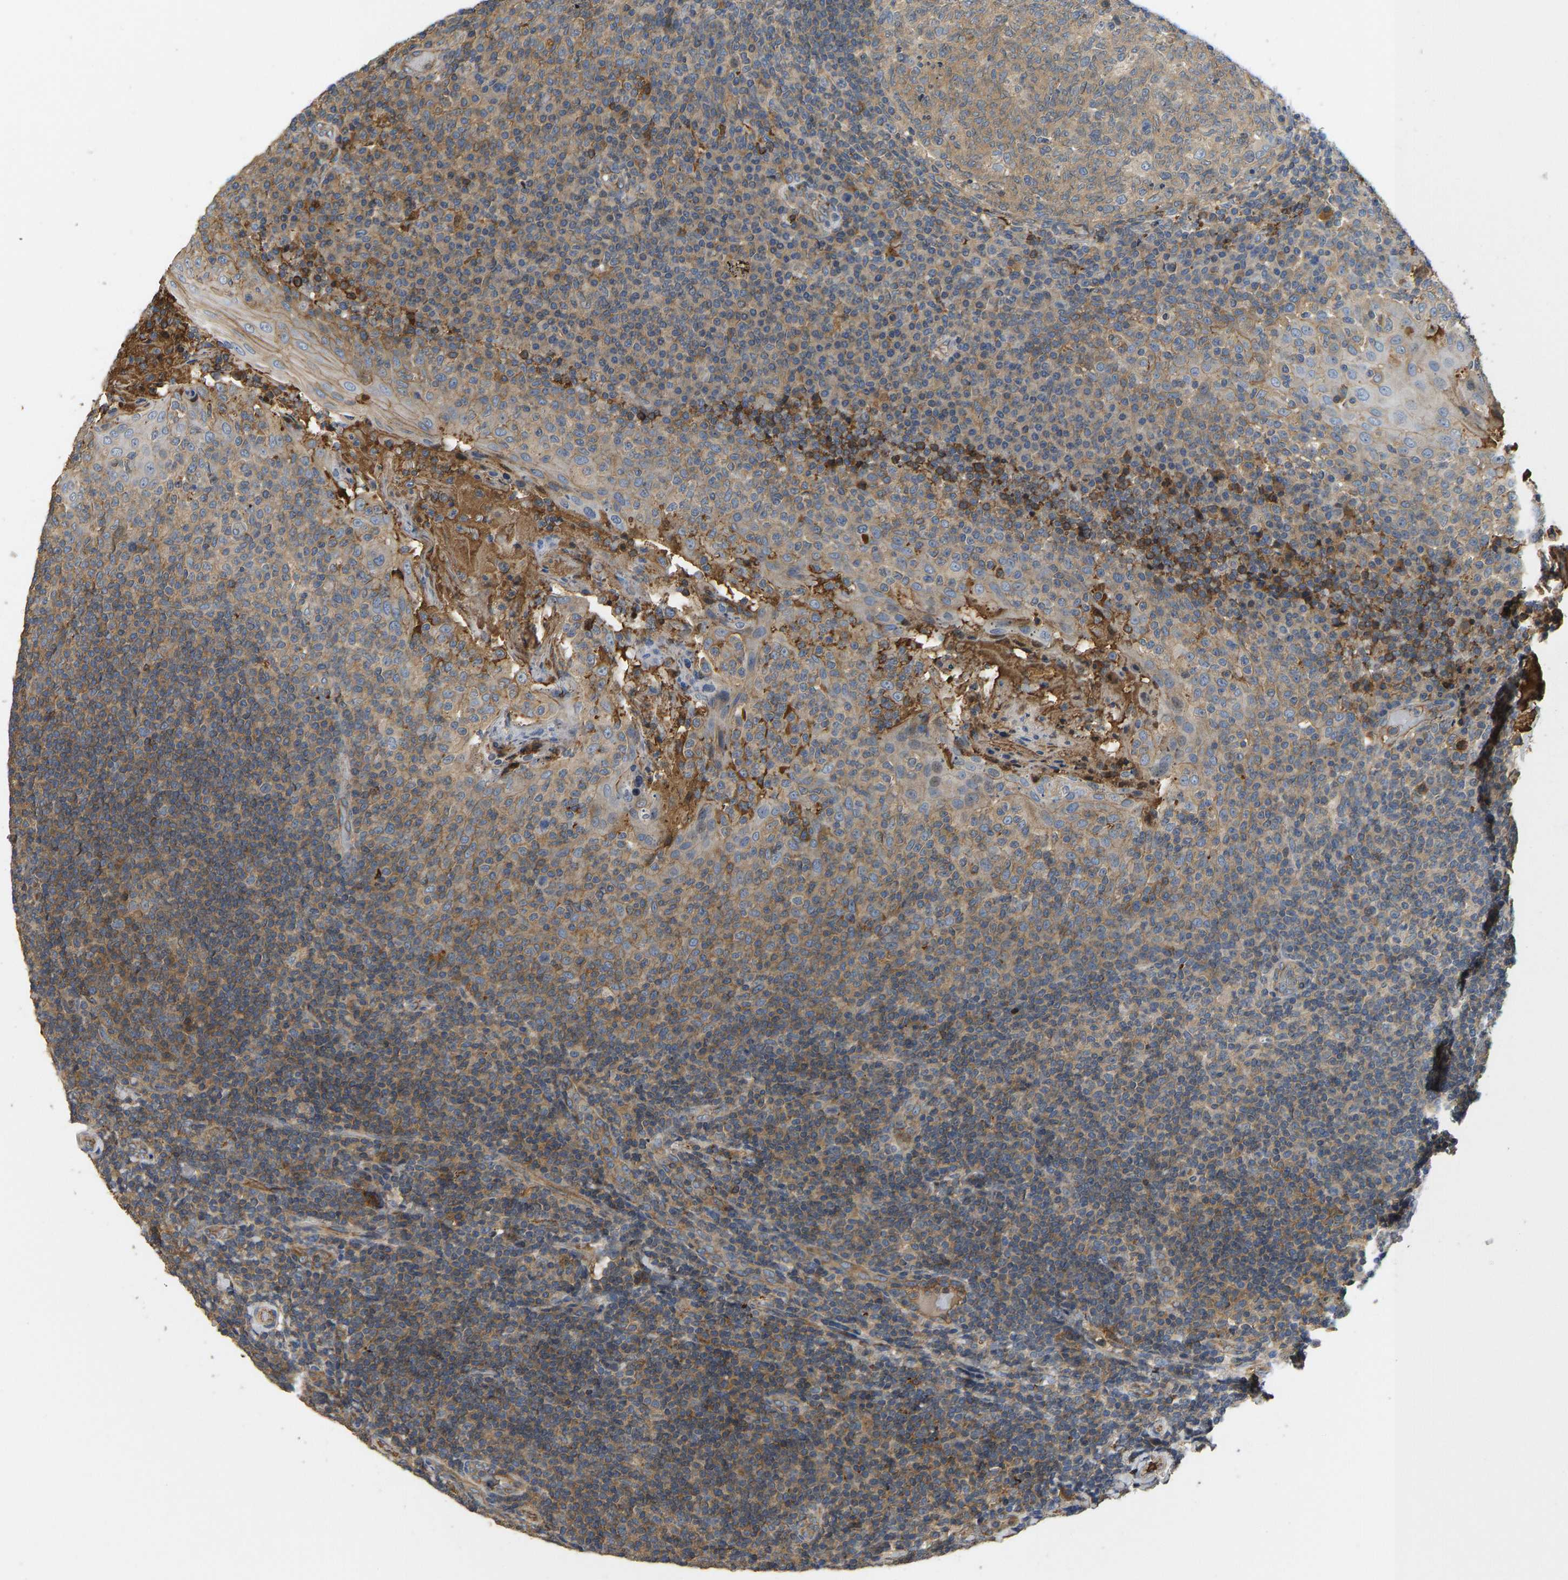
{"staining": {"intensity": "weak", "quantity": "25%-75%", "location": "cytoplasmic/membranous"}, "tissue": "tonsil", "cell_type": "Germinal center cells", "image_type": "normal", "snomed": [{"axis": "morphology", "description": "Normal tissue, NOS"}, {"axis": "topography", "description": "Tonsil"}], "caption": "Brown immunohistochemical staining in benign human tonsil displays weak cytoplasmic/membranous expression in approximately 25%-75% of germinal center cells. (Stains: DAB in brown, nuclei in blue, Microscopy: brightfield microscopy at high magnification).", "gene": "VCPKMT", "patient": {"sex": "female", "age": 19}}